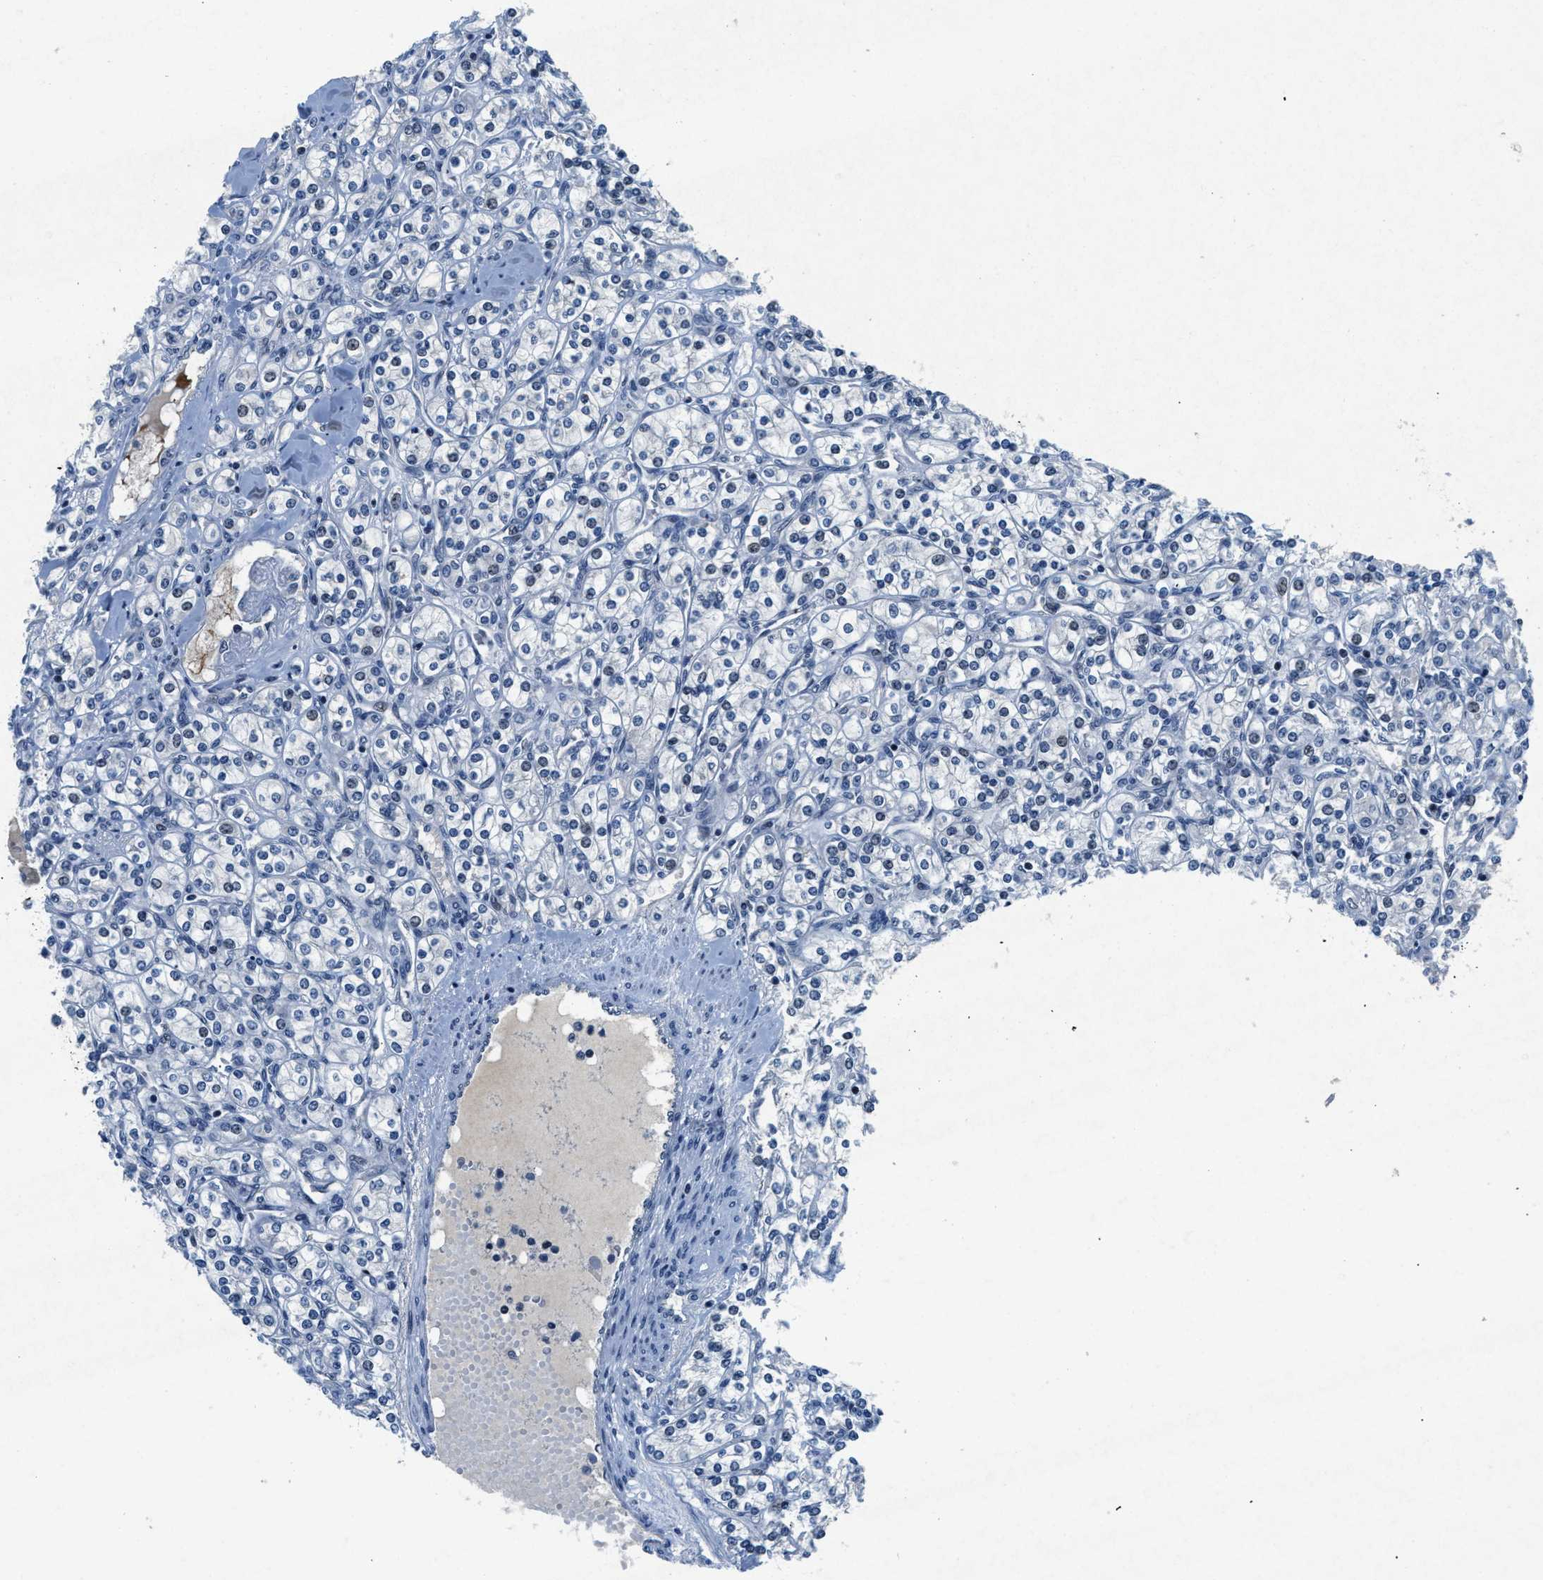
{"staining": {"intensity": "negative", "quantity": "none", "location": "none"}, "tissue": "renal cancer", "cell_type": "Tumor cells", "image_type": "cancer", "snomed": [{"axis": "morphology", "description": "Adenocarcinoma, NOS"}, {"axis": "topography", "description": "Kidney"}], "caption": "Immunohistochemical staining of human renal cancer displays no significant expression in tumor cells.", "gene": "PHLDA1", "patient": {"sex": "male", "age": 77}}